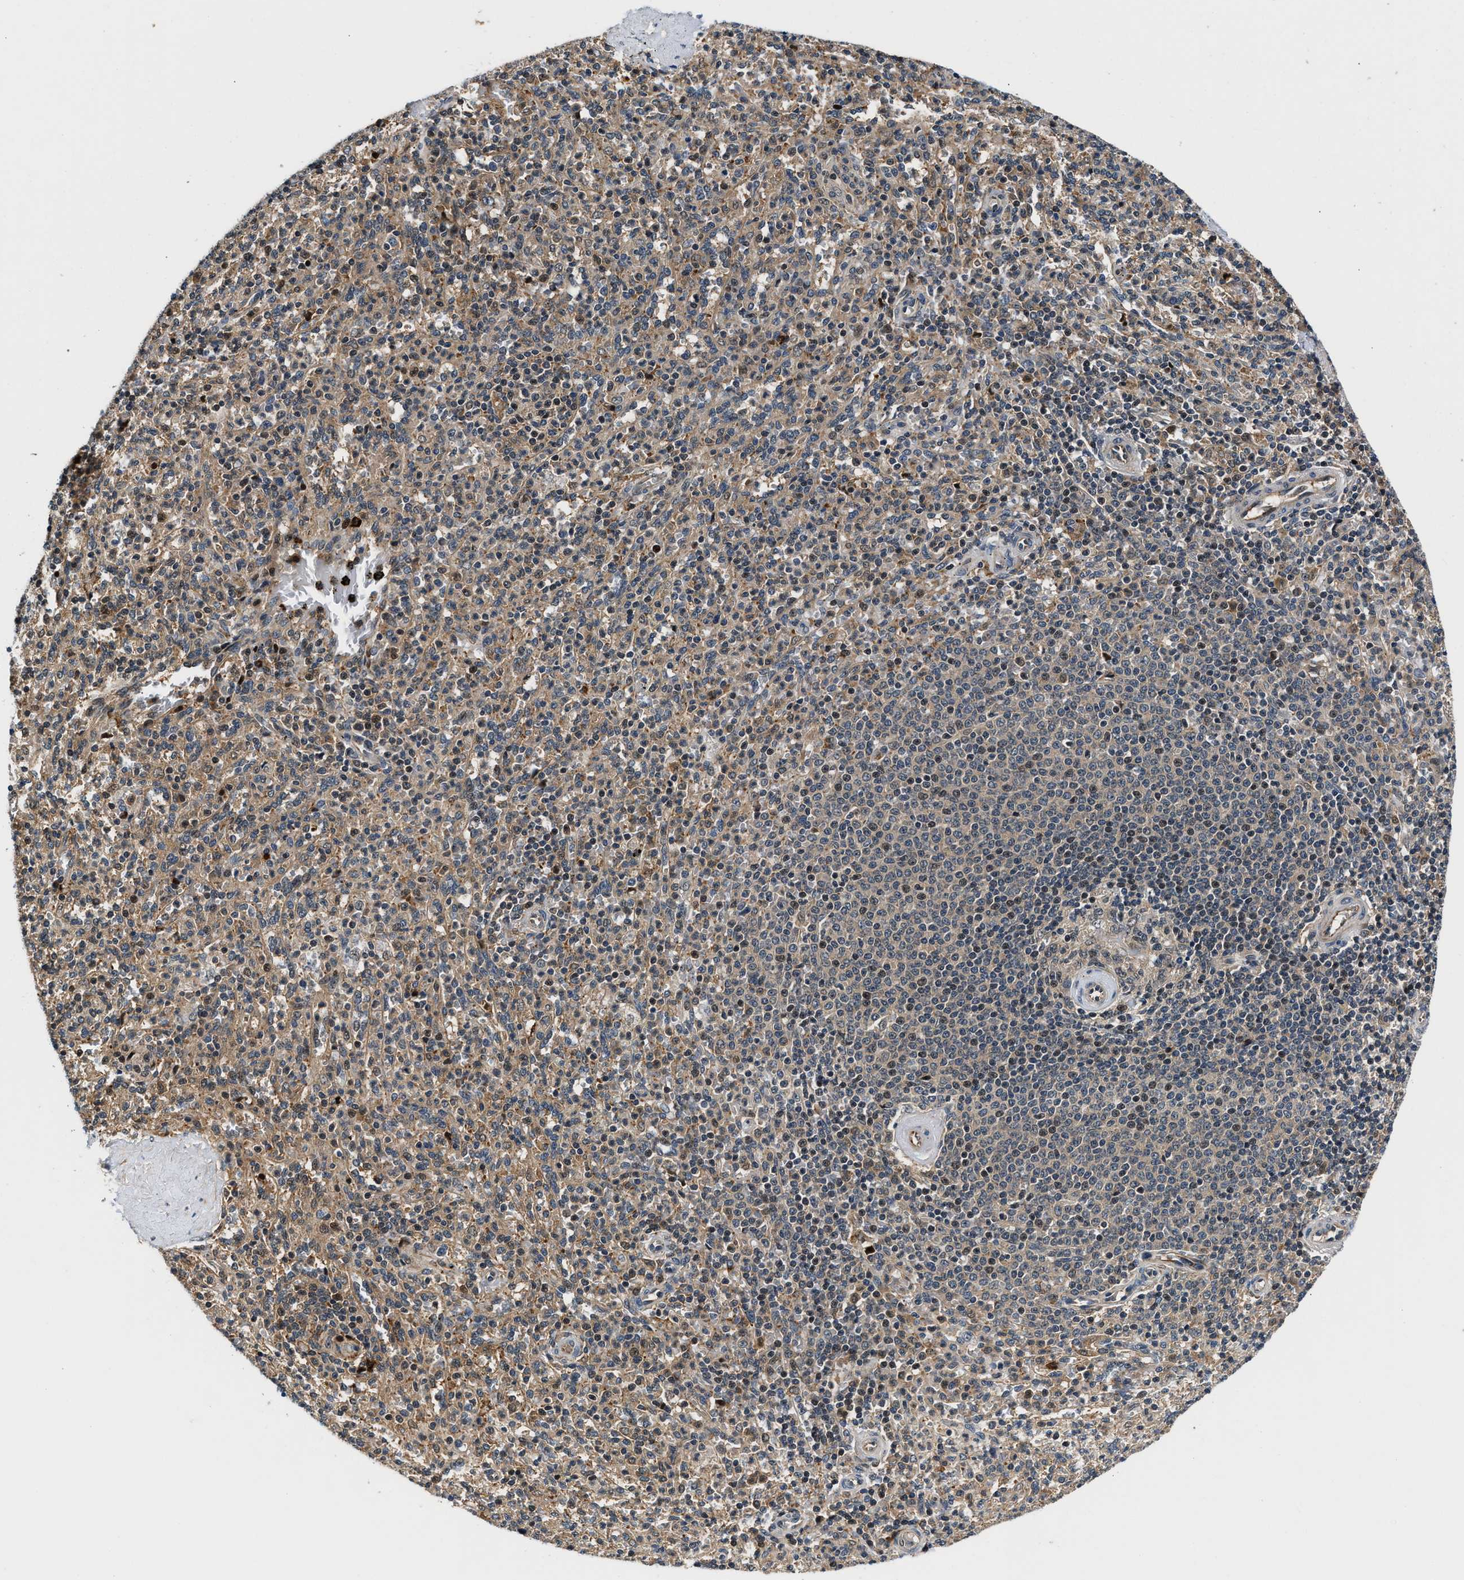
{"staining": {"intensity": "weak", "quantity": "25%-75%", "location": "cytoplasmic/membranous"}, "tissue": "spleen", "cell_type": "Cells in red pulp", "image_type": "normal", "snomed": [{"axis": "morphology", "description": "Normal tissue, NOS"}, {"axis": "topography", "description": "Spleen"}], "caption": "The micrograph displays a brown stain indicating the presence of a protein in the cytoplasmic/membranous of cells in red pulp in spleen. Nuclei are stained in blue.", "gene": "TUT7", "patient": {"sex": "male", "age": 36}}